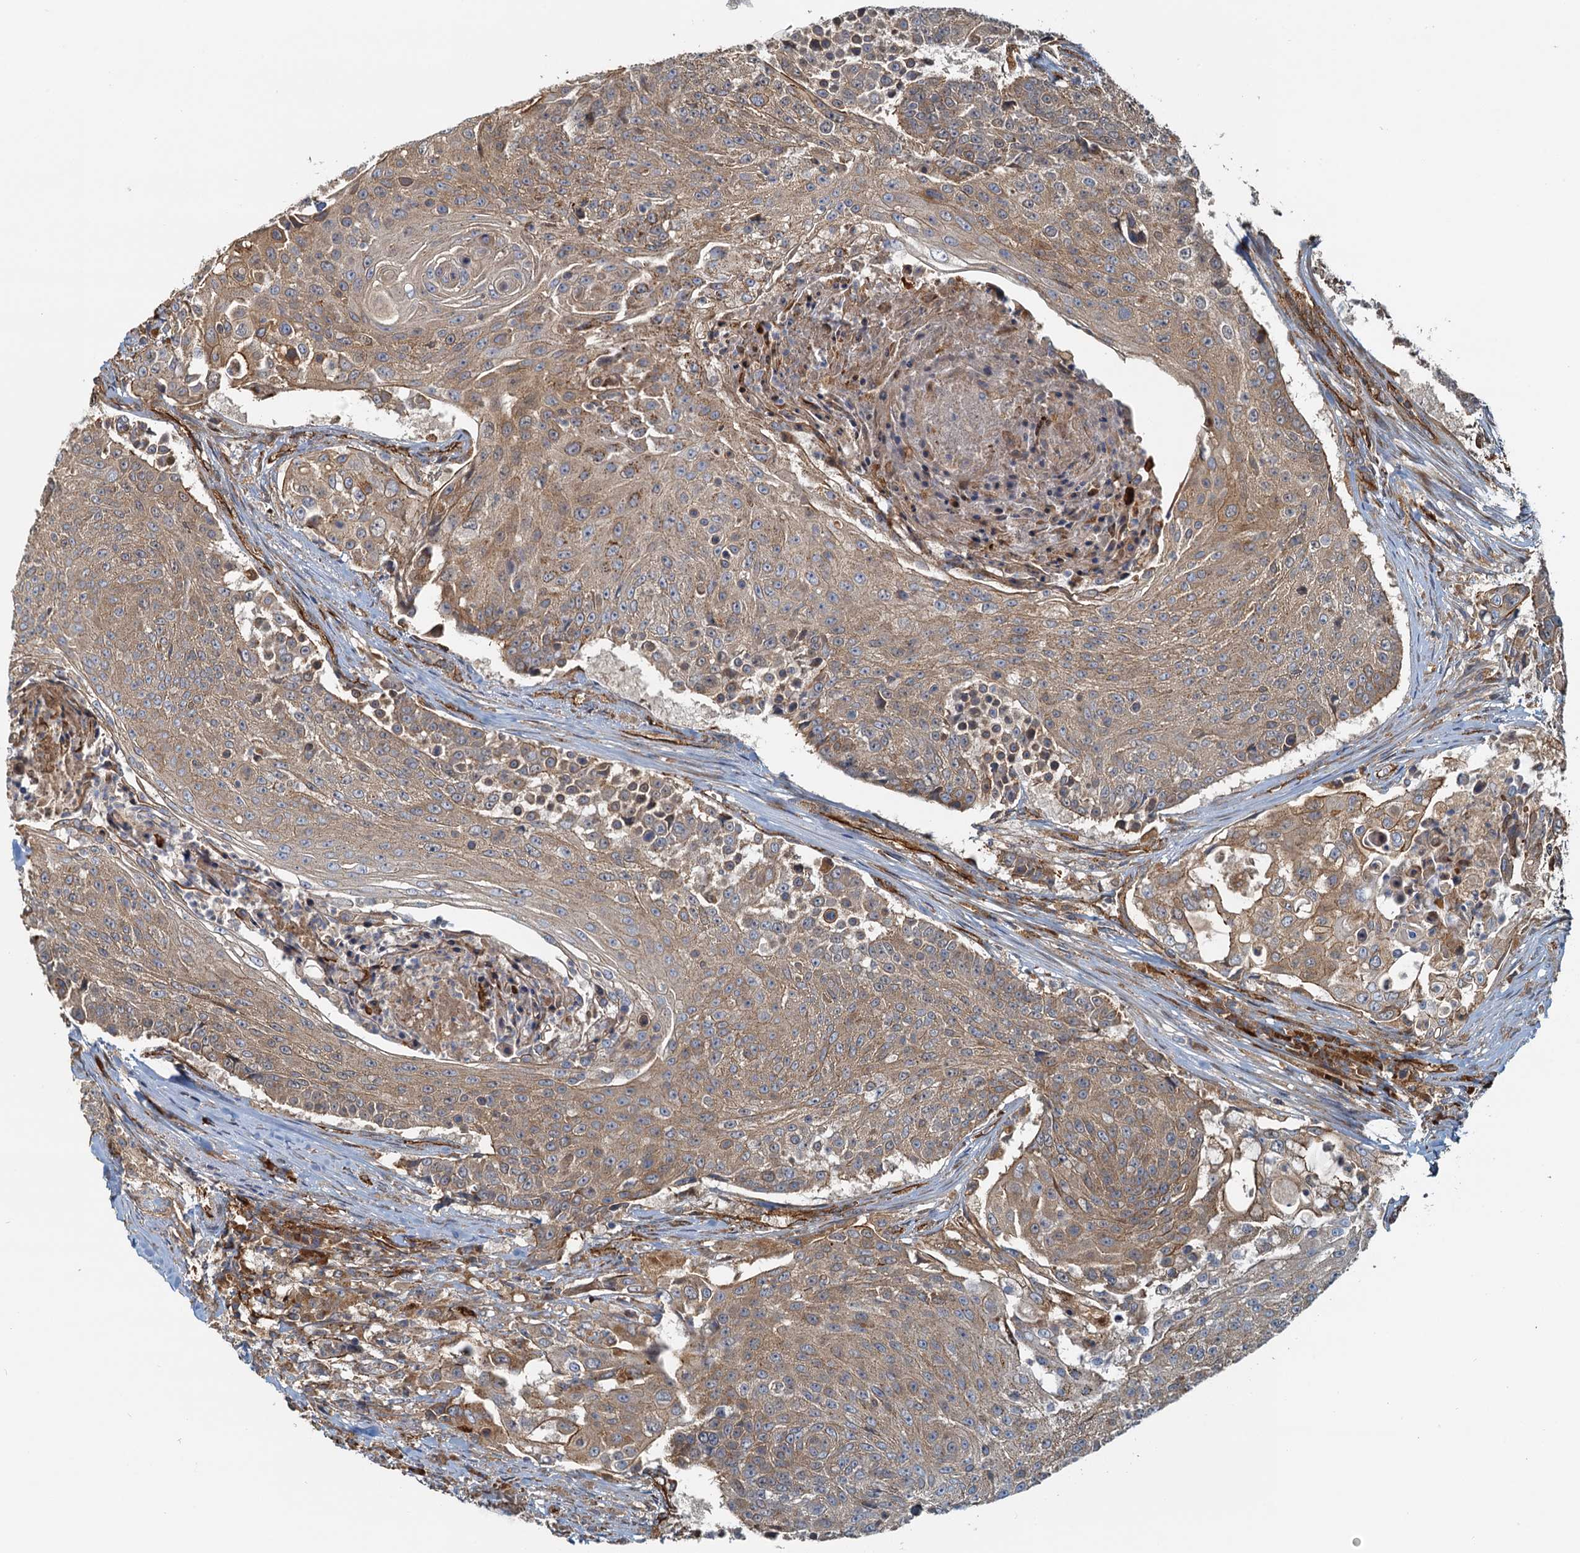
{"staining": {"intensity": "moderate", "quantity": ">75%", "location": "cytoplasmic/membranous"}, "tissue": "urothelial cancer", "cell_type": "Tumor cells", "image_type": "cancer", "snomed": [{"axis": "morphology", "description": "Urothelial carcinoma, High grade"}, {"axis": "topography", "description": "Urinary bladder"}], "caption": "Protein expression analysis of high-grade urothelial carcinoma shows moderate cytoplasmic/membranous positivity in about >75% of tumor cells.", "gene": "NIPAL3", "patient": {"sex": "female", "age": 63}}